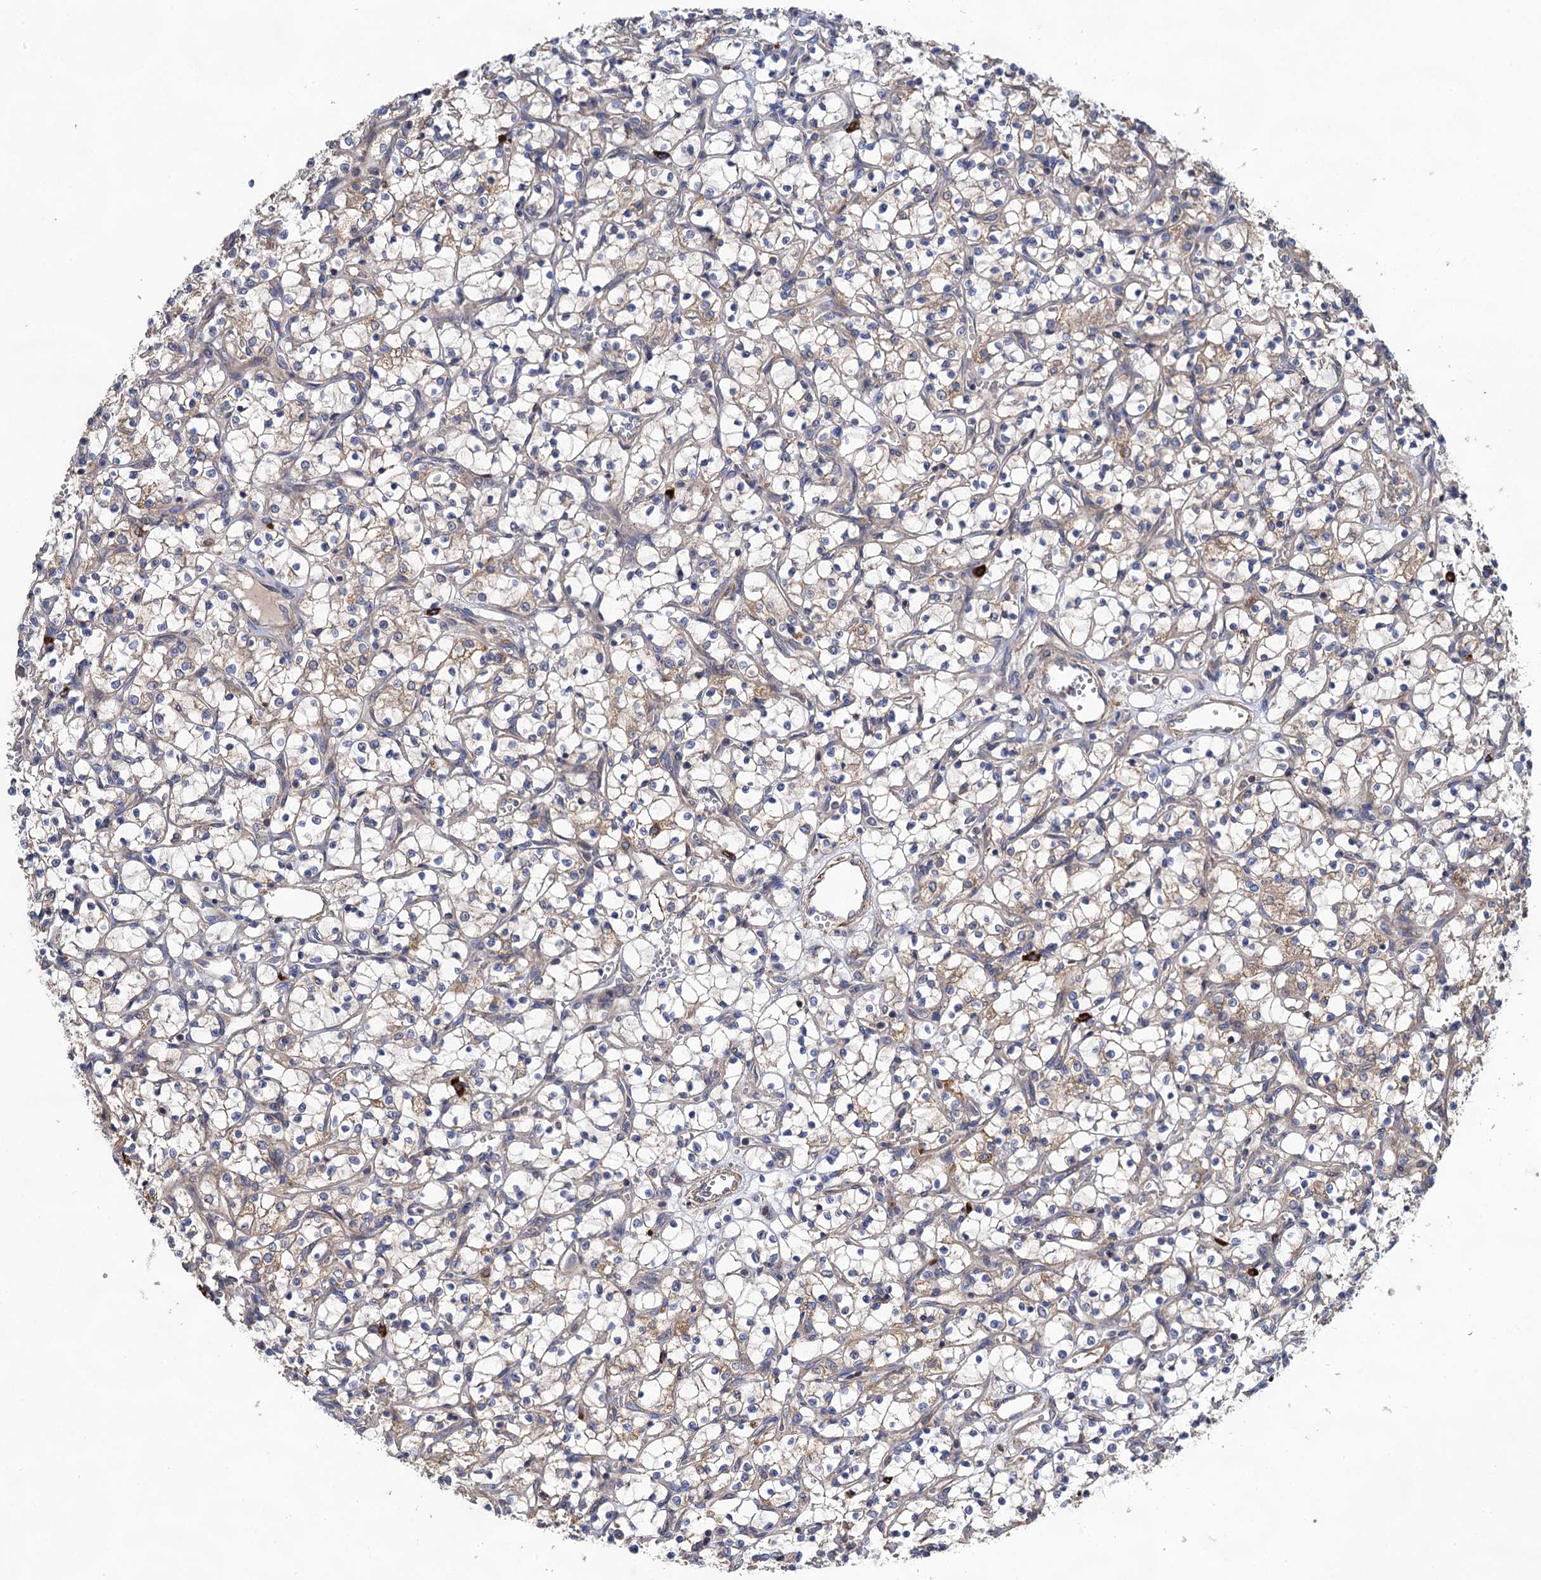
{"staining": {"intensity": "weak", "quantity": "<25%", "location": "cytoplasmic/membranous"}, "tissue": "renal cancer", "cell_type": "Tumor cells", "image_type": "cancer", "snomed": [{"axis": "morphology", "description": "Adenocarcinoma, NOS"}, {"axis": "topography", "description": "Kidney"}], "caption": "This is an immunohistochemistry (IHC) photomicrograph of renal cancer. There is no expression in tumor cells.", "gene": "WDR88", "patient": {"sex": "female", "age": 69}}